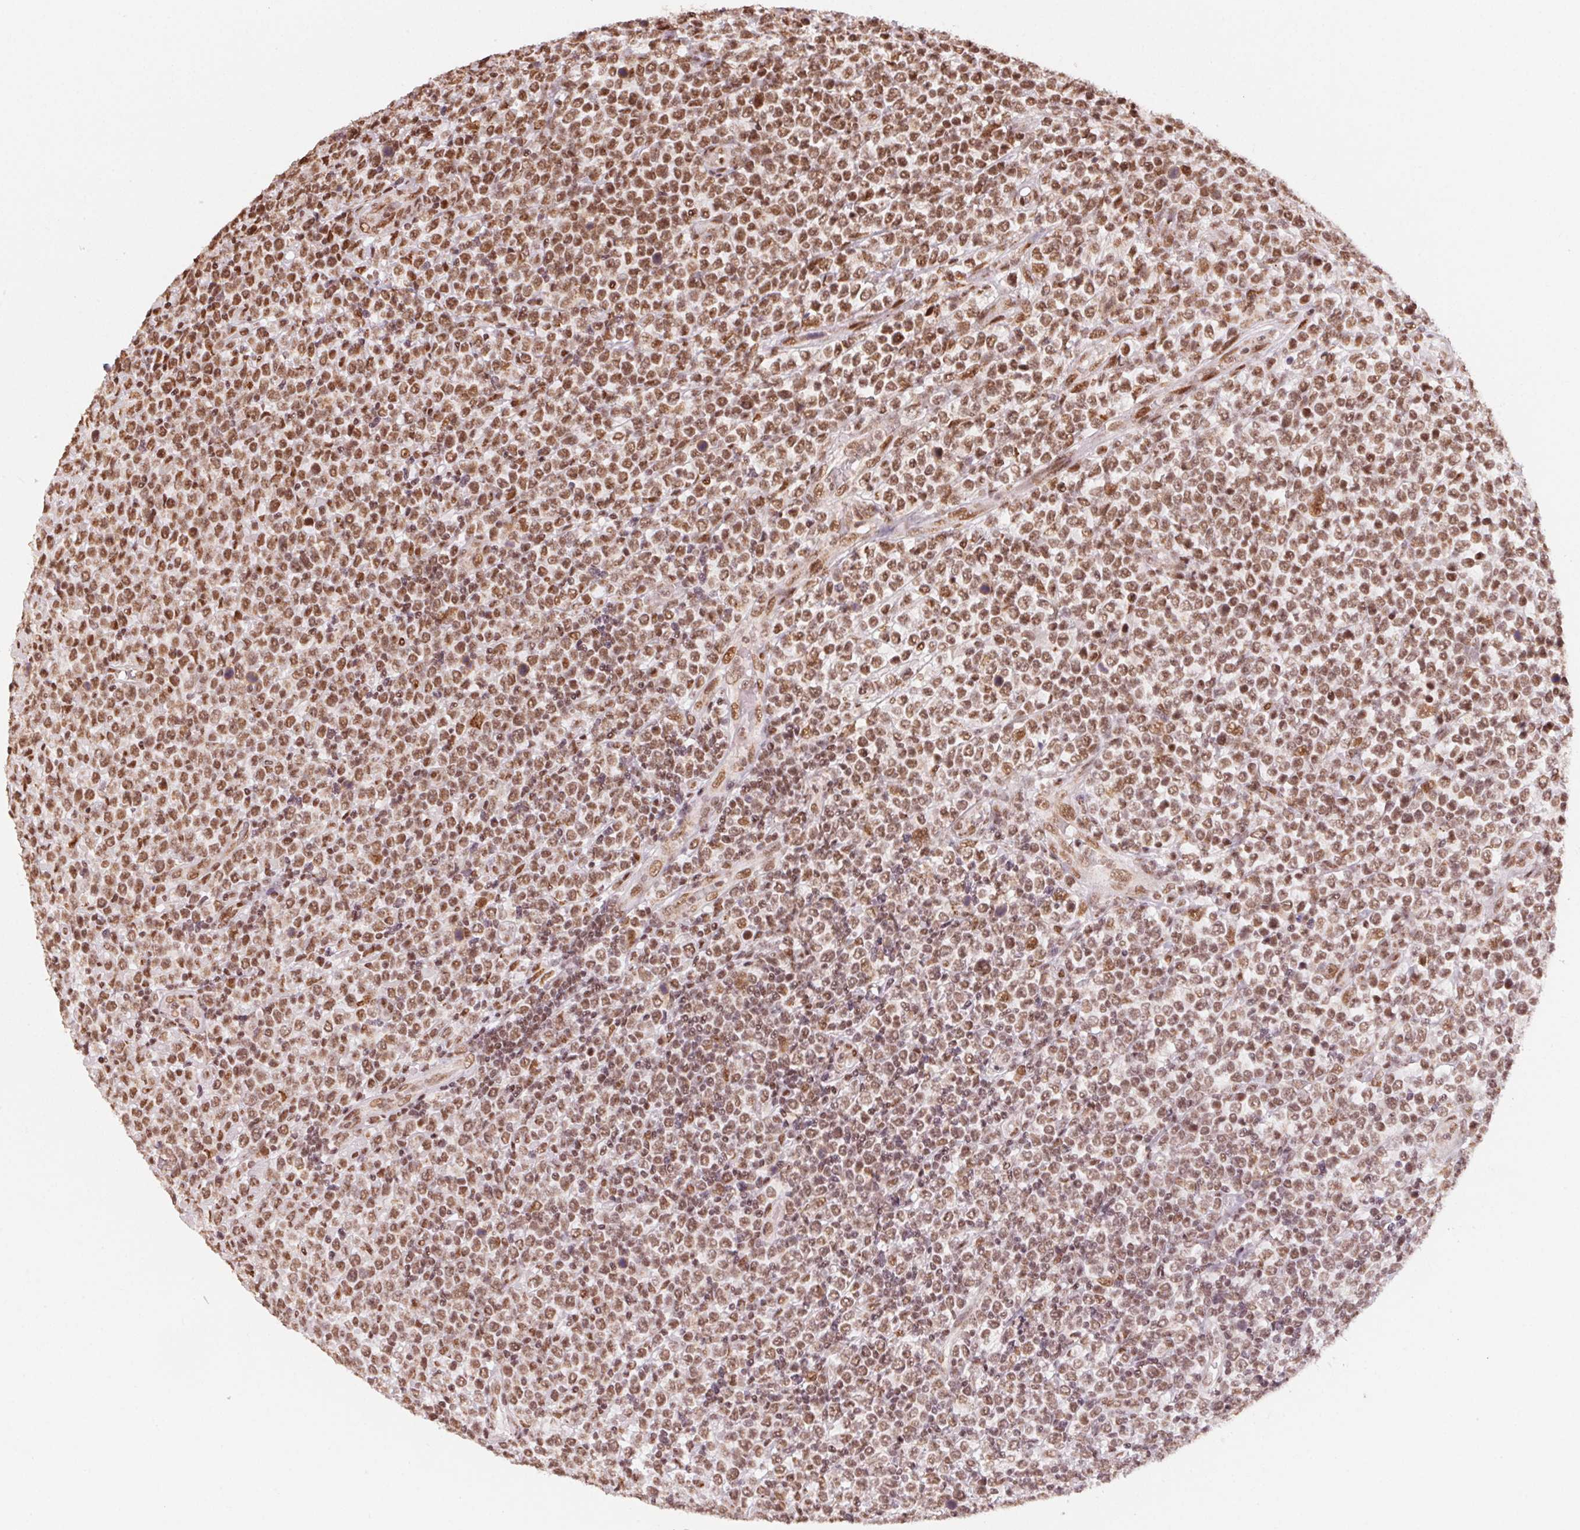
{"staining": {"intensity": "moderate", "quantity": ">75%", "location": "nuclear"}, "tissue": "lymphoma", "cell_type": "Tumor cells", "image_type": "cancer", "snomed": [{"axis": "morphology", "description": "Malignant lymphoma, non-Hodgkin's type, High grade"}, {"axis": "topography", "description": "Soft tissue"}], "caption": "Malignant lymphoma, non-Hodgkin's type (high-grade) tissue demonstrates moderate nuclear positivity in approximately >75% of tumor cells, visualized by immunohistochemistry.", "gene": "TOPORS", "patient": {"sex": "female", "age": 56}}